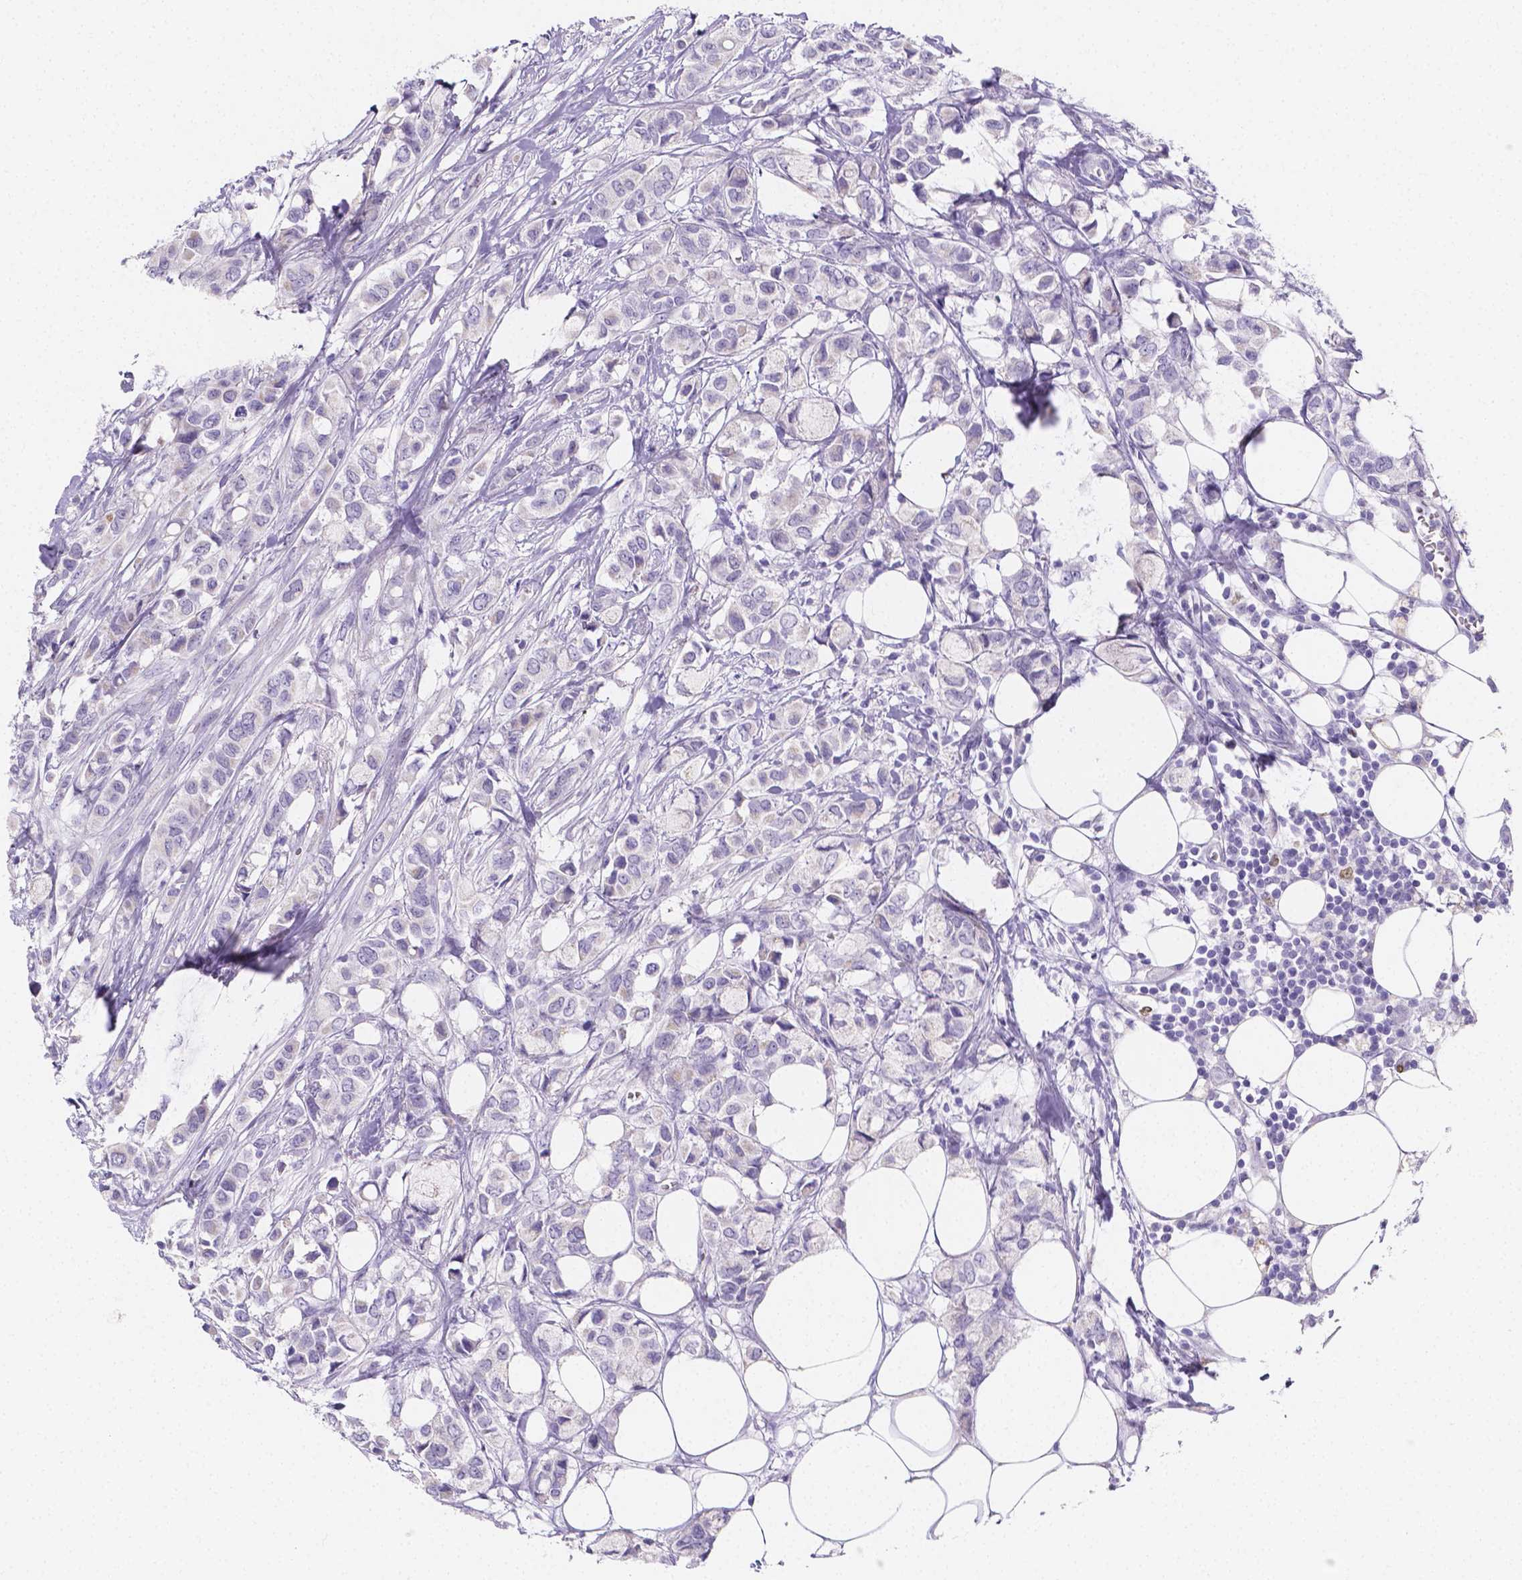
{"staining": {"intensity": "negative", "quantity": "none", "location": "none"}, "tissue": "breast cancer", "cell_type": "Tumor cells", "image_type": "cancer", "snomed": [{"axis": "morphology", "description": "Duct carcinoma"}, {"axis": "topography", "description": "Breast"}], "caption": "IHC of intraductal carcinoma (breast) reveals no positivity in tumor cells.", "gene": "PLXNA4", "patient": {"sex": "female", "age": 85}}